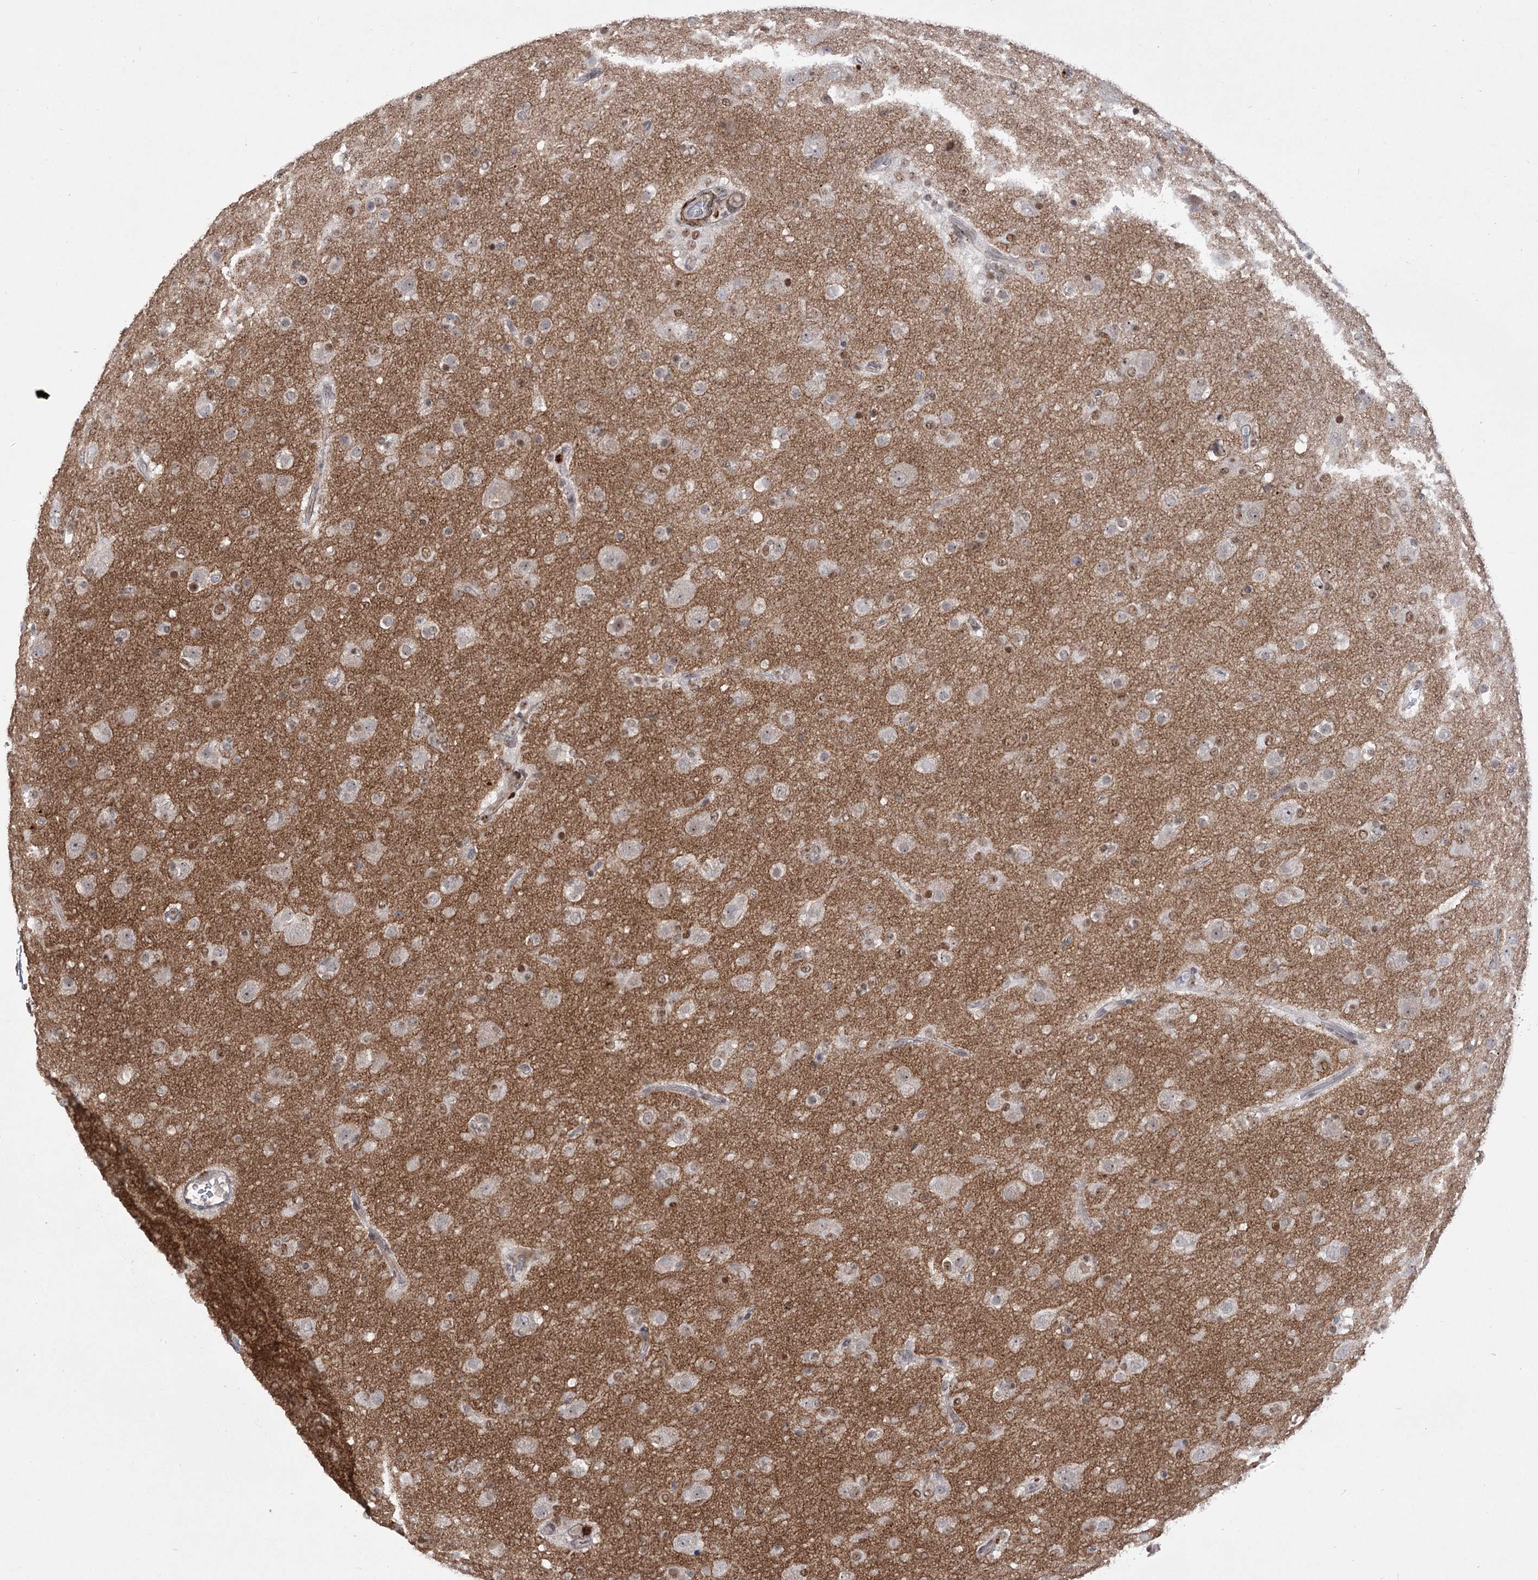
{"staining": {"intensity": "moderate", "quantity": "<25%", "location": "nuclear"}, "tissue": "glioma", "cell_type": "Tumor cells", "image_type": "cancer", "snomed": [{"axis": "morphology", "description": "Glioma, malignant, Low grade"}, {"axis": "topography", "description": "Brain"}], "caption": "Glioma stained with immunohistochemistry (IHC) demonstrates moderate nuclear positivity in approximately <25% of tumor cells.", "gene": "ZSCAN23", "patient": {"sex": "male", "age": 65}}